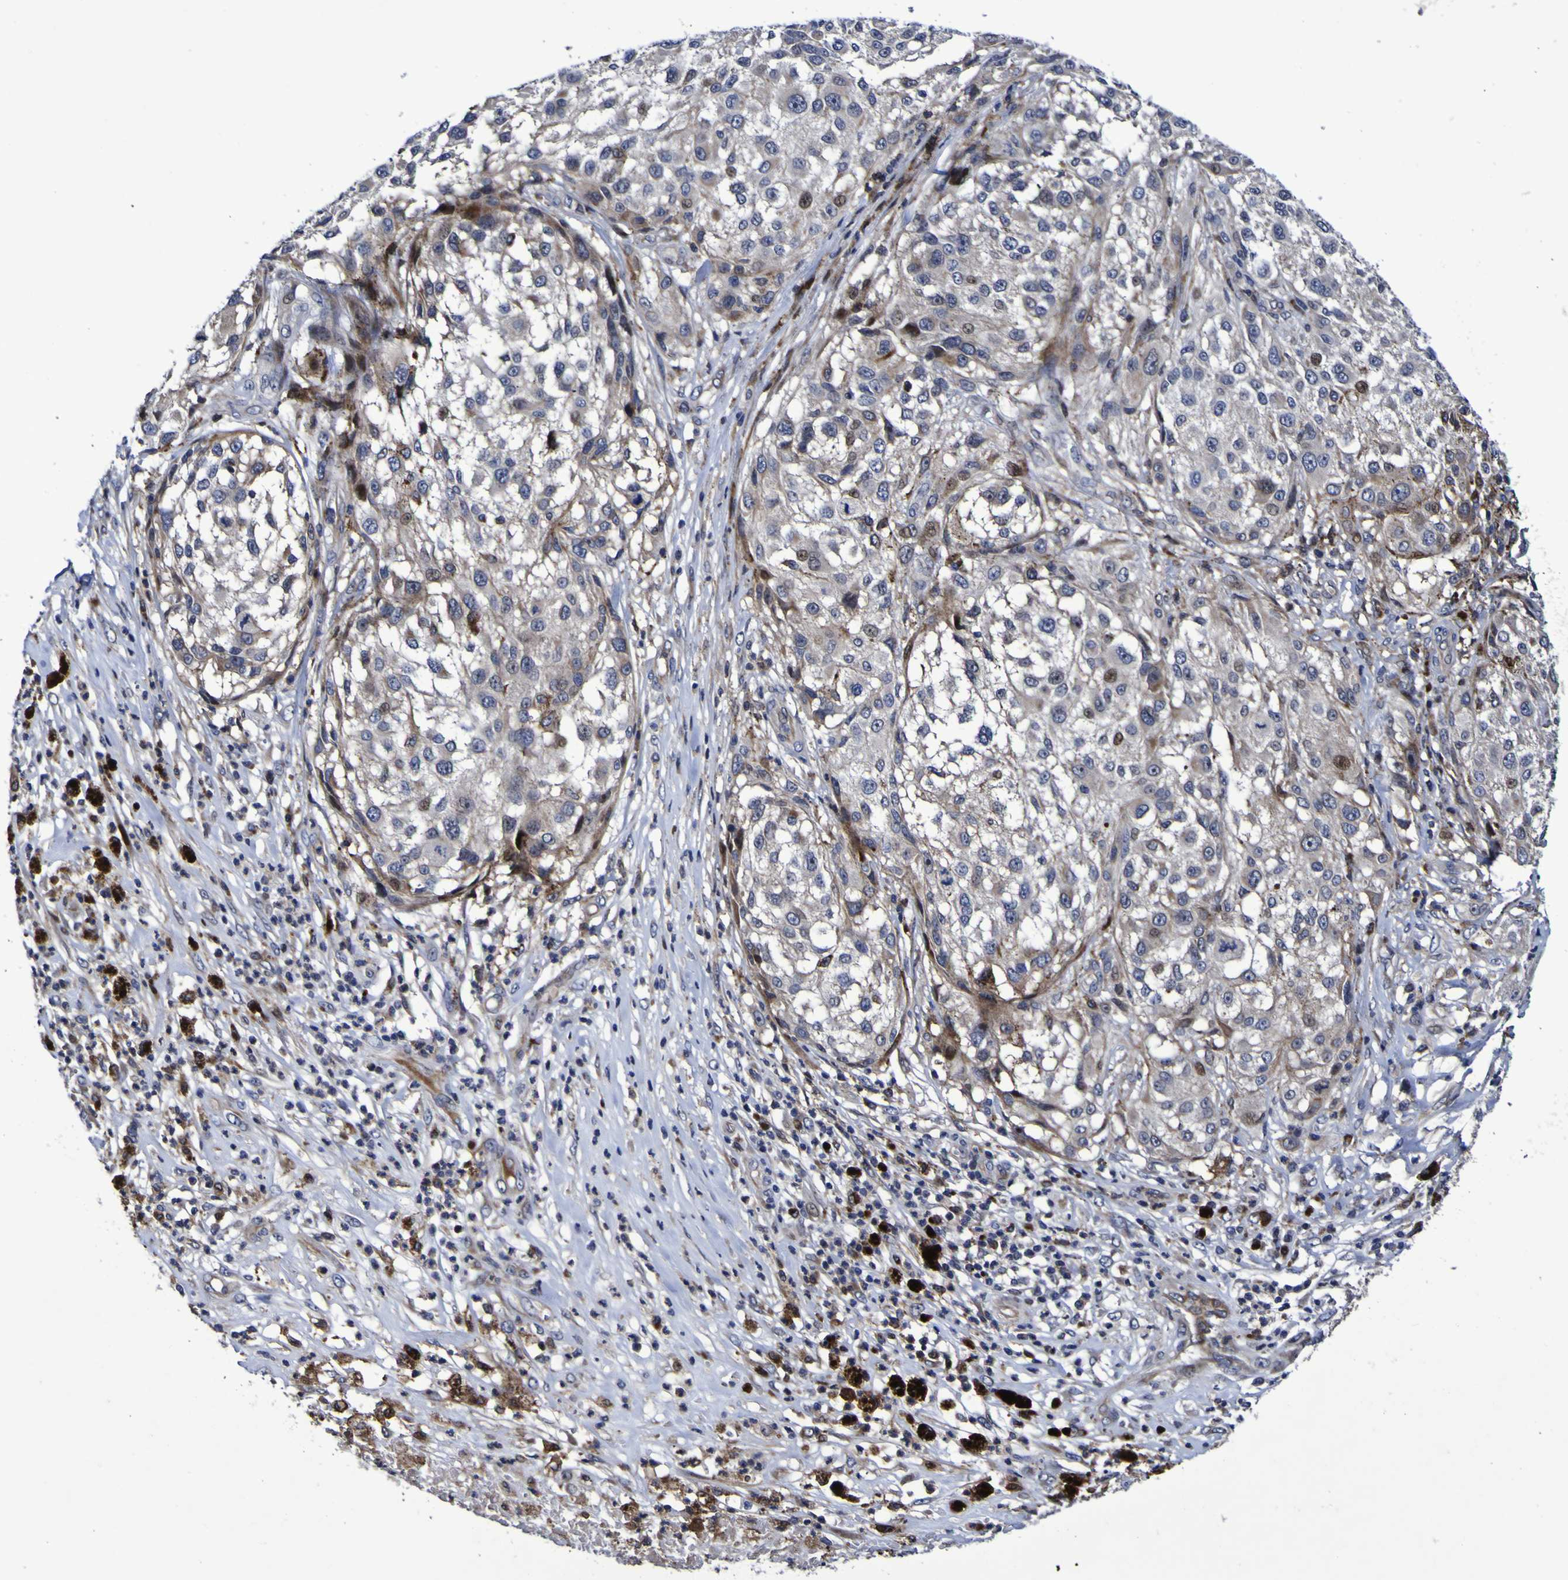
{"staining": {"intensity": "strong", "quantity": "<25%", "location": "cytoplasmic/membranous,nuclear"}, "tissue": "melanoma", "cell_type": "Tumor cells", "image_type": "cancer", "snomed": [{"axis": "morphology", "description": "Necrosis, NOS"}, {"axis": "morphology", "description": "Malignant melanoma, NOS"}, {"axis": "topography", "description": "Skin"}], "caption": "The image displays a brown stain indicating the presence of a protein in the cytoplasmic/membranous and nuclear of tumor cells in malignant melanoma.", "gene": "MGLL", "patient": {"sex": "female", "age": 87}}